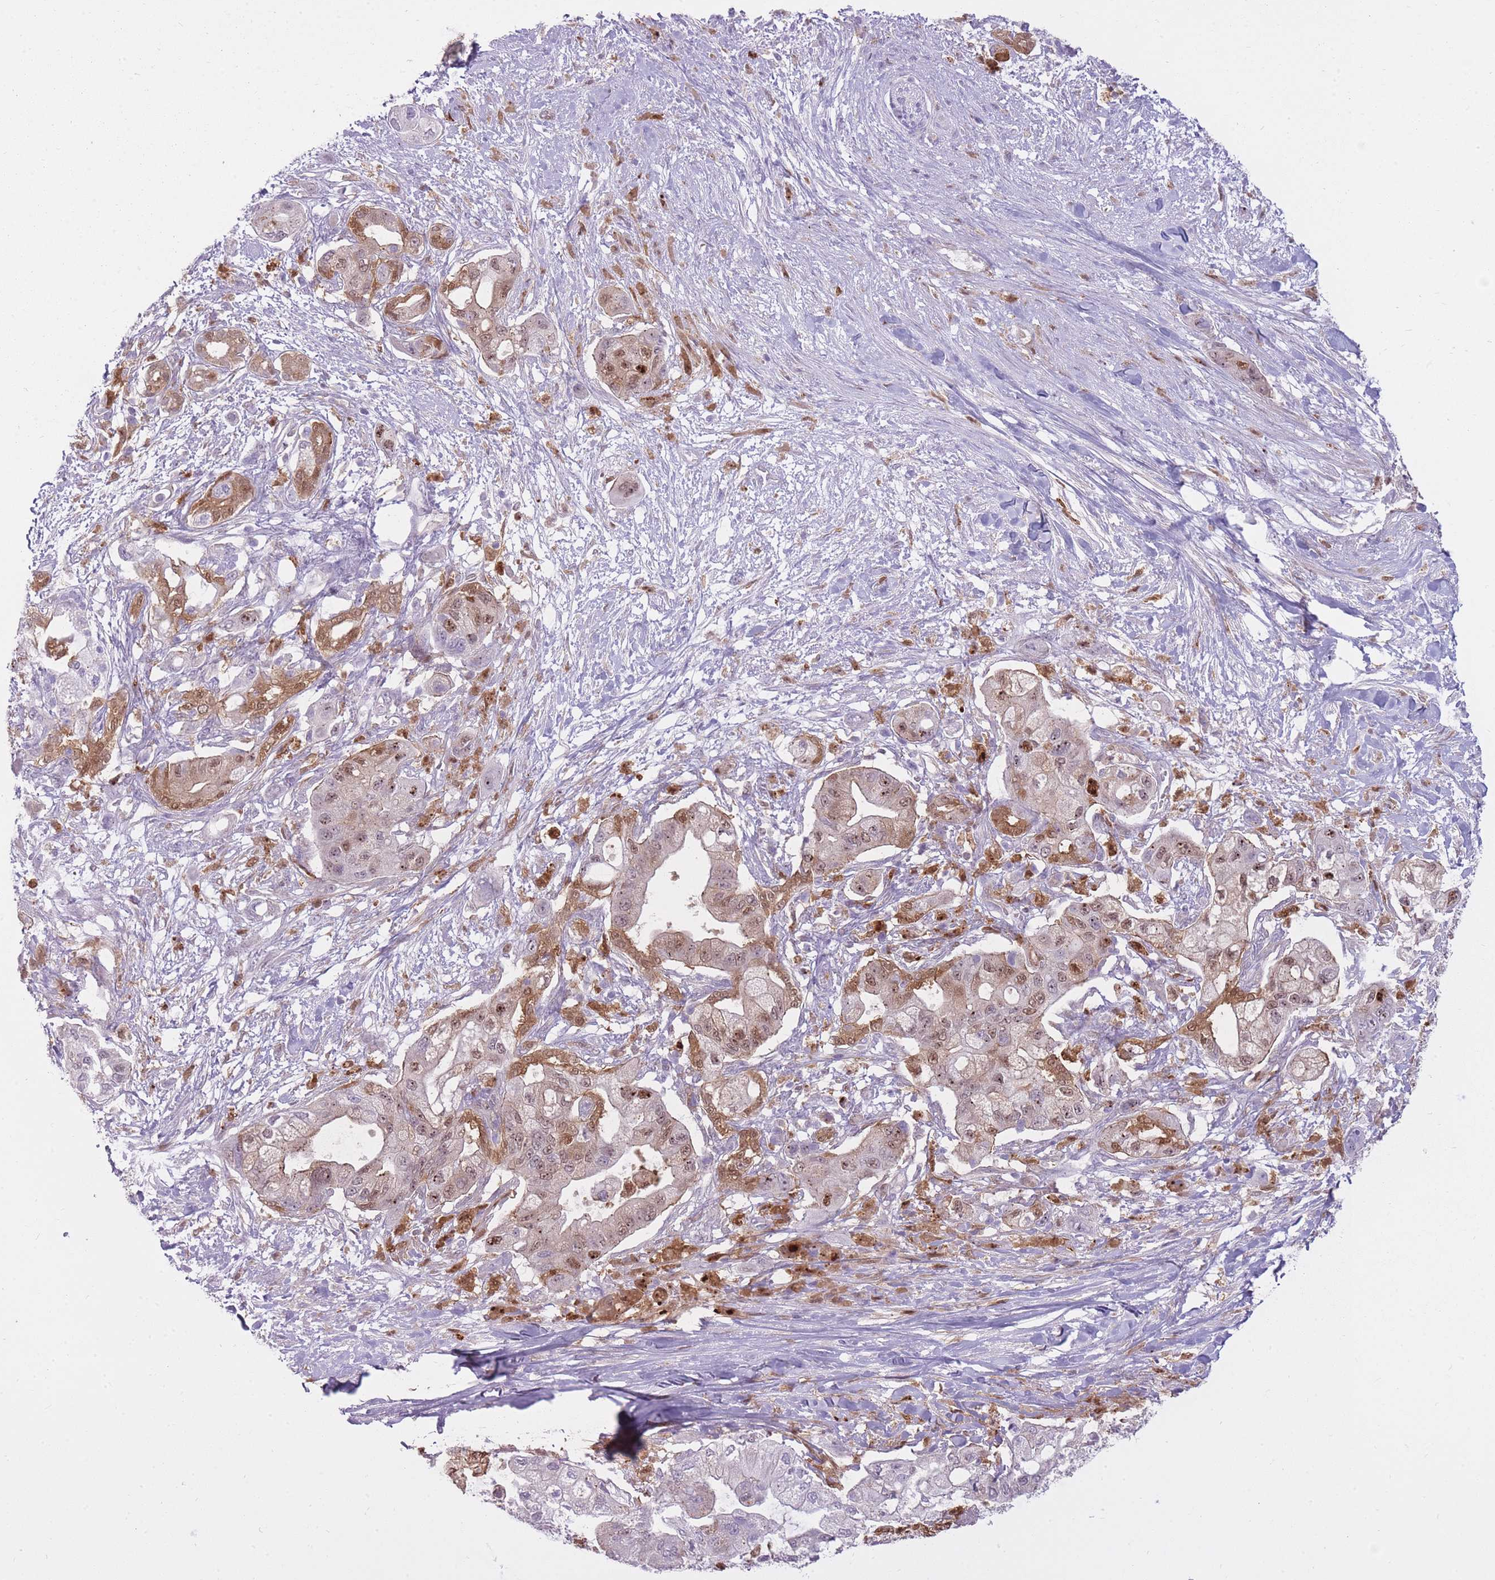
{"staining": {"intensity": "weak", "quantity": "25%-75%", "location": "nuclear"}, "tissue": "pancreatic cancer", "cell_type": "Tumor cells", "image_type": "cancer", "snomed": [{"axis": "morphology", "description": "Adenocarcinoma, NOS"}, {"axis": "topography", "description": "Pancreas"}], "caption": "Pancreatic adenocarcinoma stained for a protein reveals weak nuclear positivity in tumor cells. (DAB IHC with brightfield microscopy, high magnification).", "gene": "LGALS9", "patient": {"sex": "male", "age": 57}}